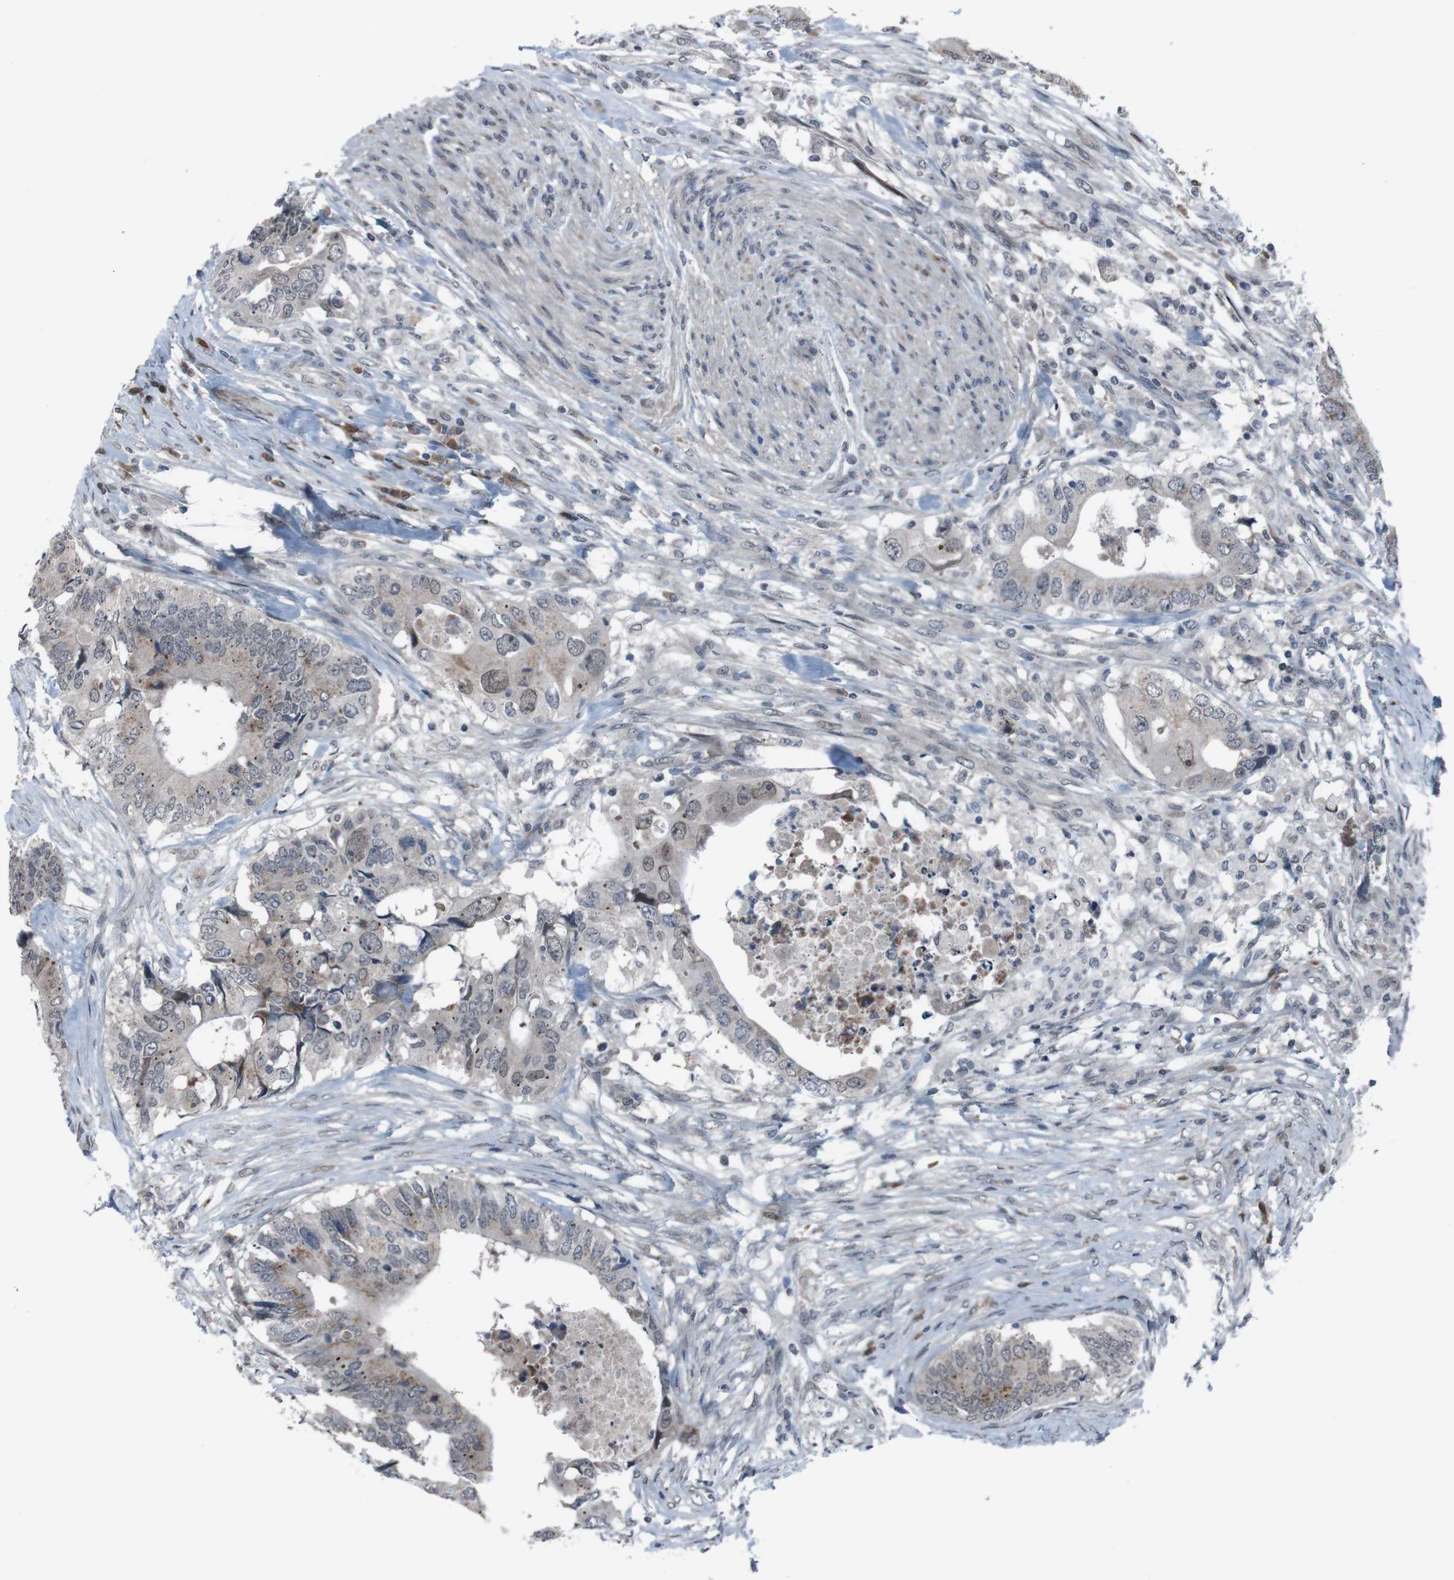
{"staining": {"intensity": "moderate", "quantity": "25%-75%", "location": "cytoplasmic/membranous,nuclear"}, "tissue": "colorectal cancer", "cell_type": "Tumor cells", "image_type": "cancer", "snomed": [{"axis": "morphology", "description": "Adenocarcinoma, NOS"}, {"axis": "topography", "description": "Colon"}], "caption": "Colorectal adenocarcinoma stained for a protein (brown) reveals moderate cytoplasmic/membranous and nuclear positive positivity in about 25%-75% of tumor cells.", "gene": "SS18L1", "patient": {"sex": "male", "age": 71}}